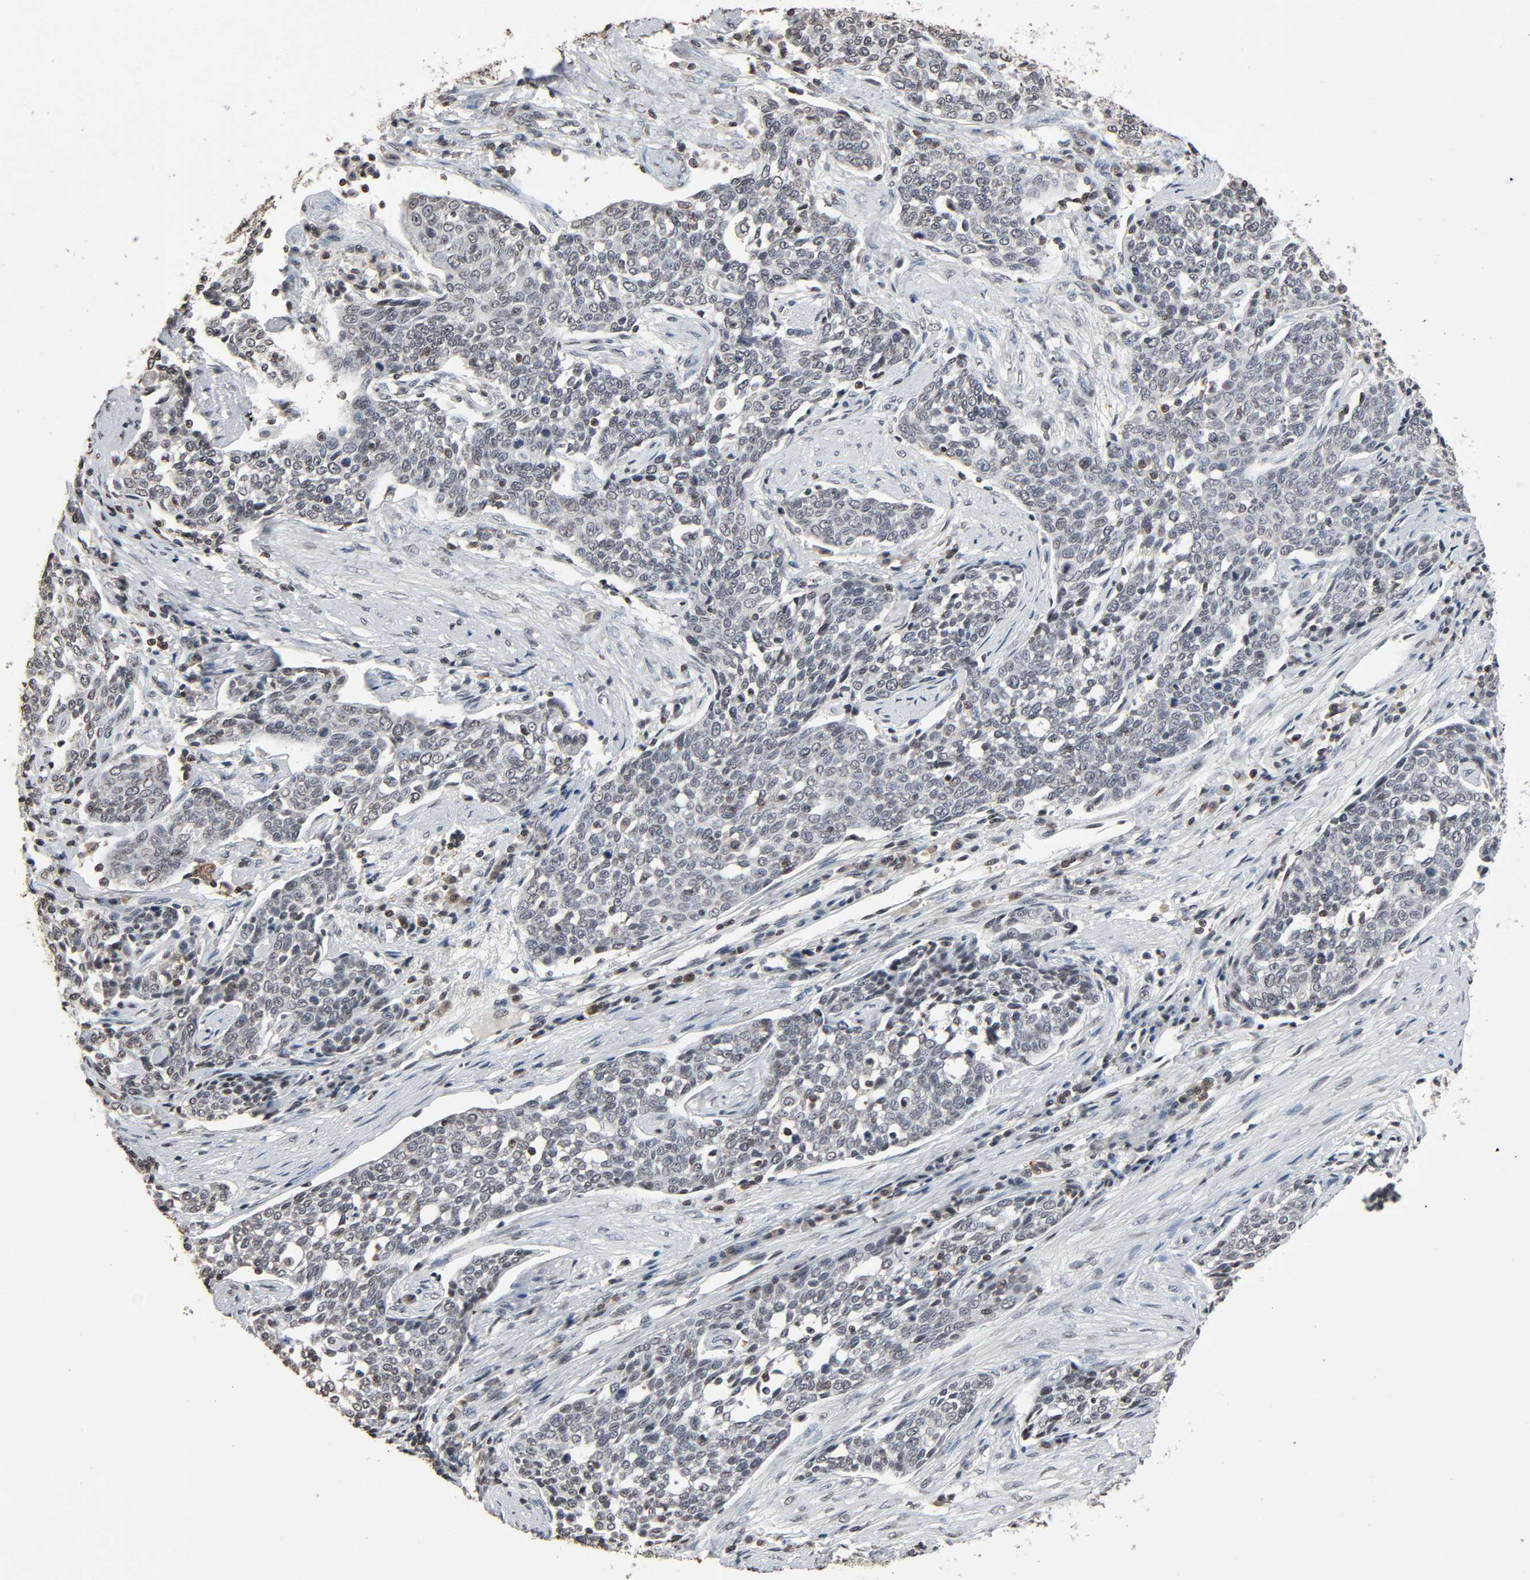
{"staining": {"intensity": "negative", "quantity": "none", "location": "none"}, "tissue": "cervical cancer", "cell_type": "Tumor cells", "image_type": "cancer", "snomed": [{"axis": "morphology", "description": "Squamous cell carcinoma, NOS"}, {"axis": "topography", "description": "Cervix"}], "caption": "The photomicrograph reveals no staining of tumor cells in squamous cell carcinoma (cervical). (Stains: DAB immunohistochemistry (IHC) with hematoxylin counter stain, Microscopy: brightfield microscopy at high magnification).", "gene": "STK4", "patient": {"sex": "female", "age": 34}}